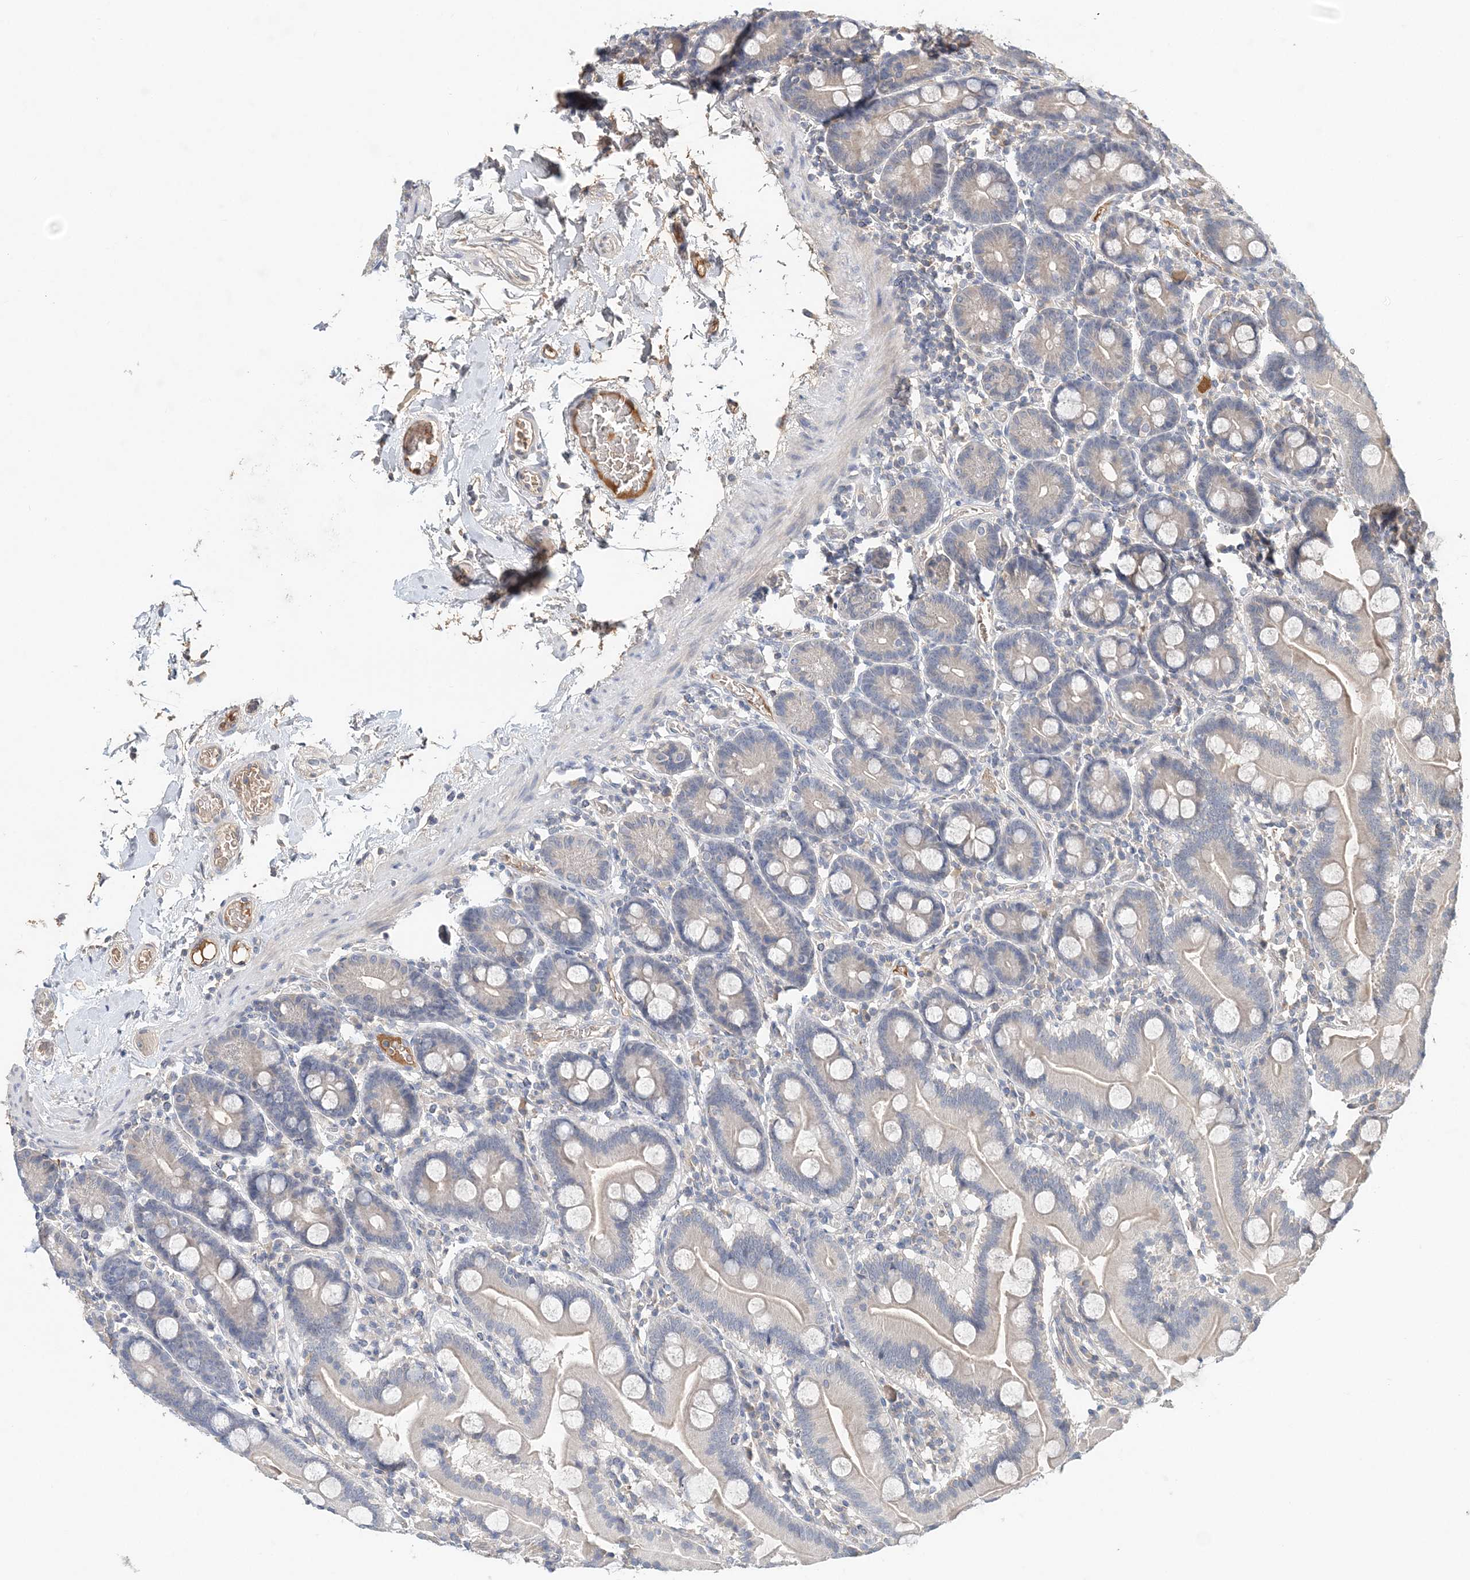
{"staining": {"intensity": "negative", "quantity": "none", "location": "none"}, "tissue": "duodenum", "cell_type": "Glandular cells", "image_type": "normal", "snomed": [{"axis": "morphology", "description": "Normal tissue, NOS"}, {"axis": "topography", "description": "Duodenum"}], "caption": "Glandular cells show no significant protein positivity in benign duodenum. Brightfield microscopy of immunohistochemistry stained with DAB (brown) and hematoxylin (blue), captured at high magnification.", "gene": "SYCP3", "patient": {"sex": "male", "age": 55}}